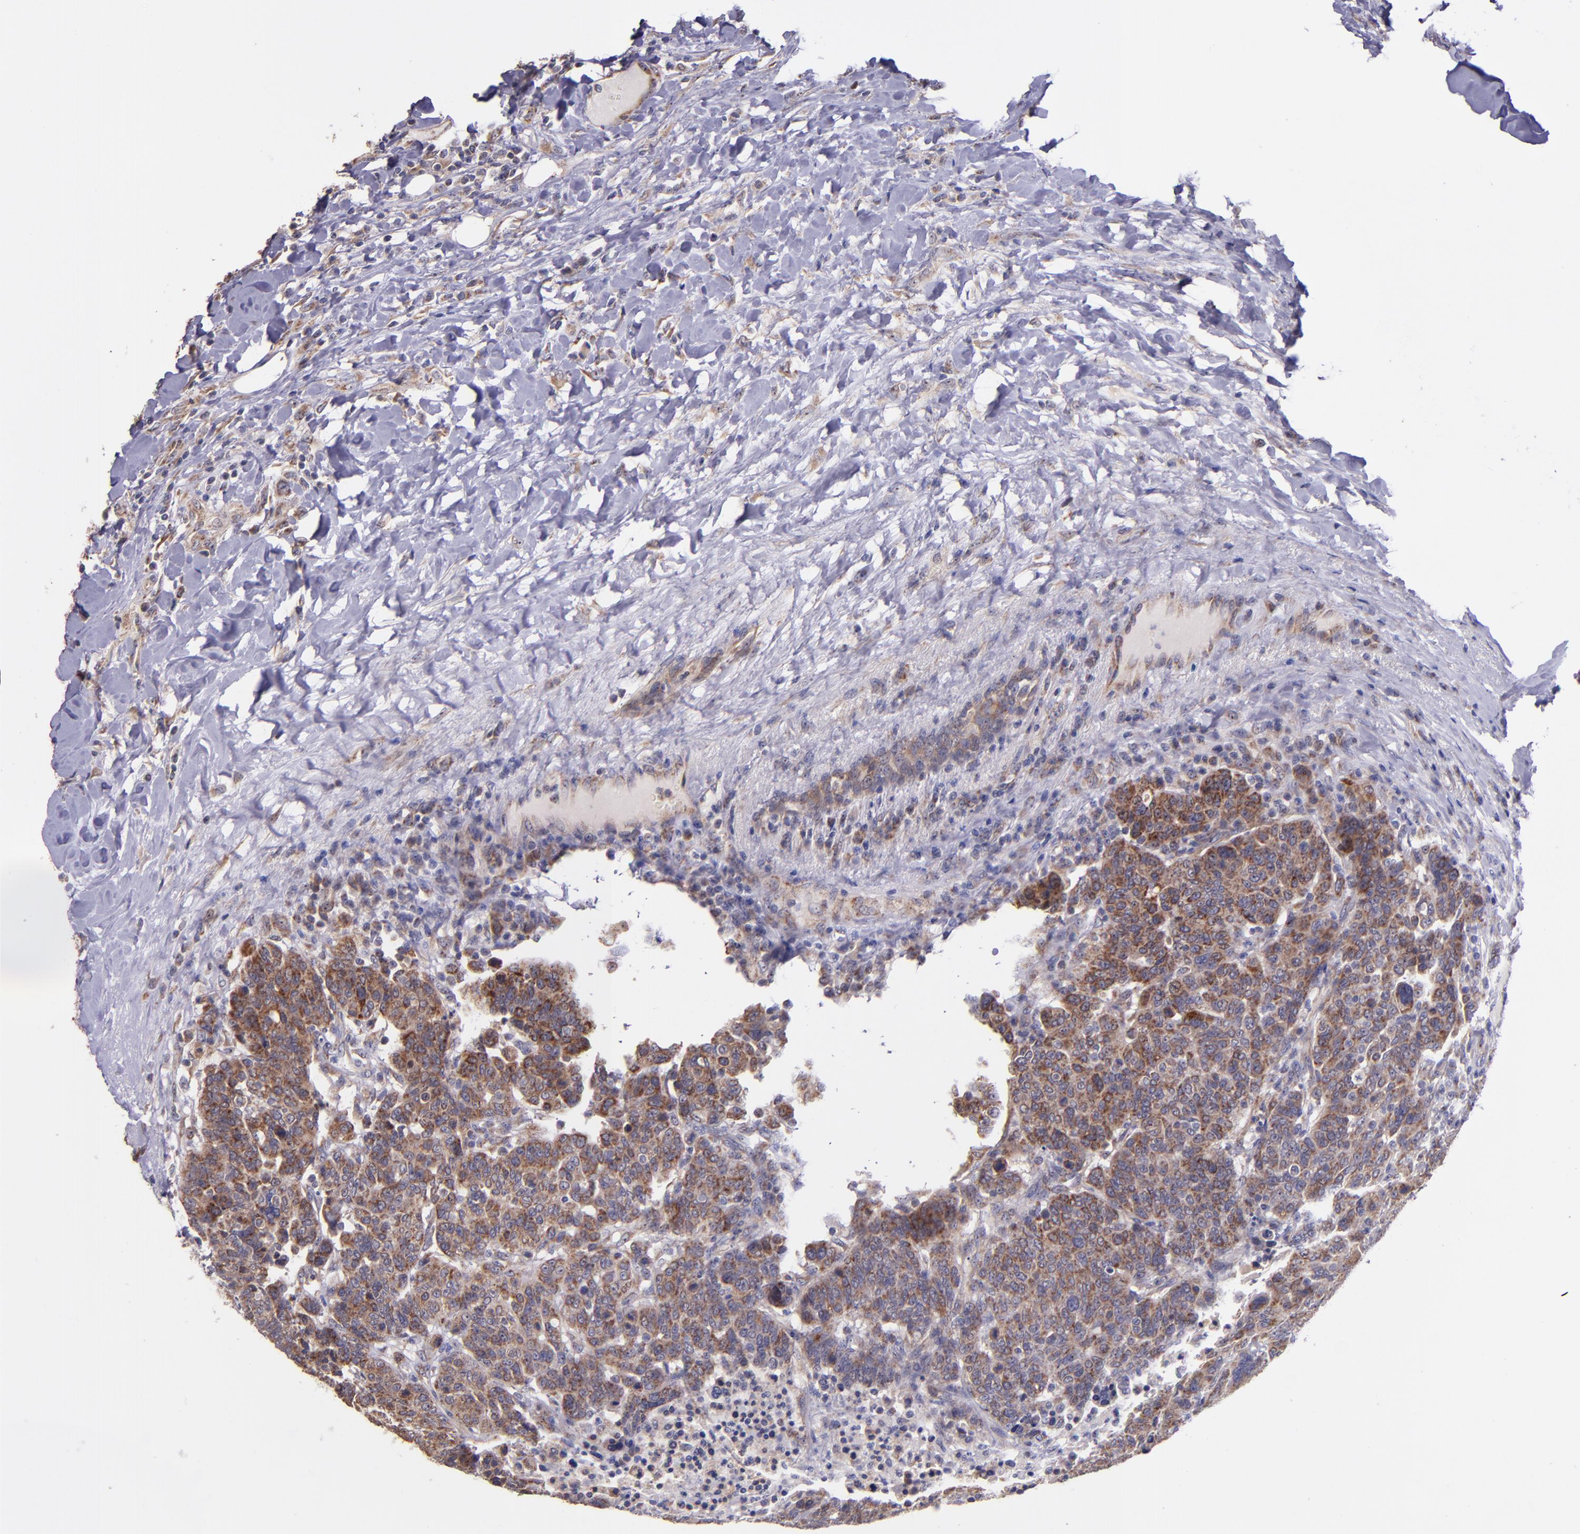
{"staining": {"intensity": "moderate", "quantity": ">75%", "location": "cytoplasmic/membranous"}, "tissue": "breast cancer", "cell_type": "Tumor cells", "image_type": "cancer", "snomed": [{"axis": "morphology", "description": "Duct carcinoma"}, {"axis": "topography", "description": "Breast"}], "caption": "Protein staining of infiltrating ductal carcinoma (breast) tissue shows moderate cytoplasmic/membranous staining in about >75% of tumor cells.", "gene": "SHC1", "patient": {"sex": "female", "age": 37}}